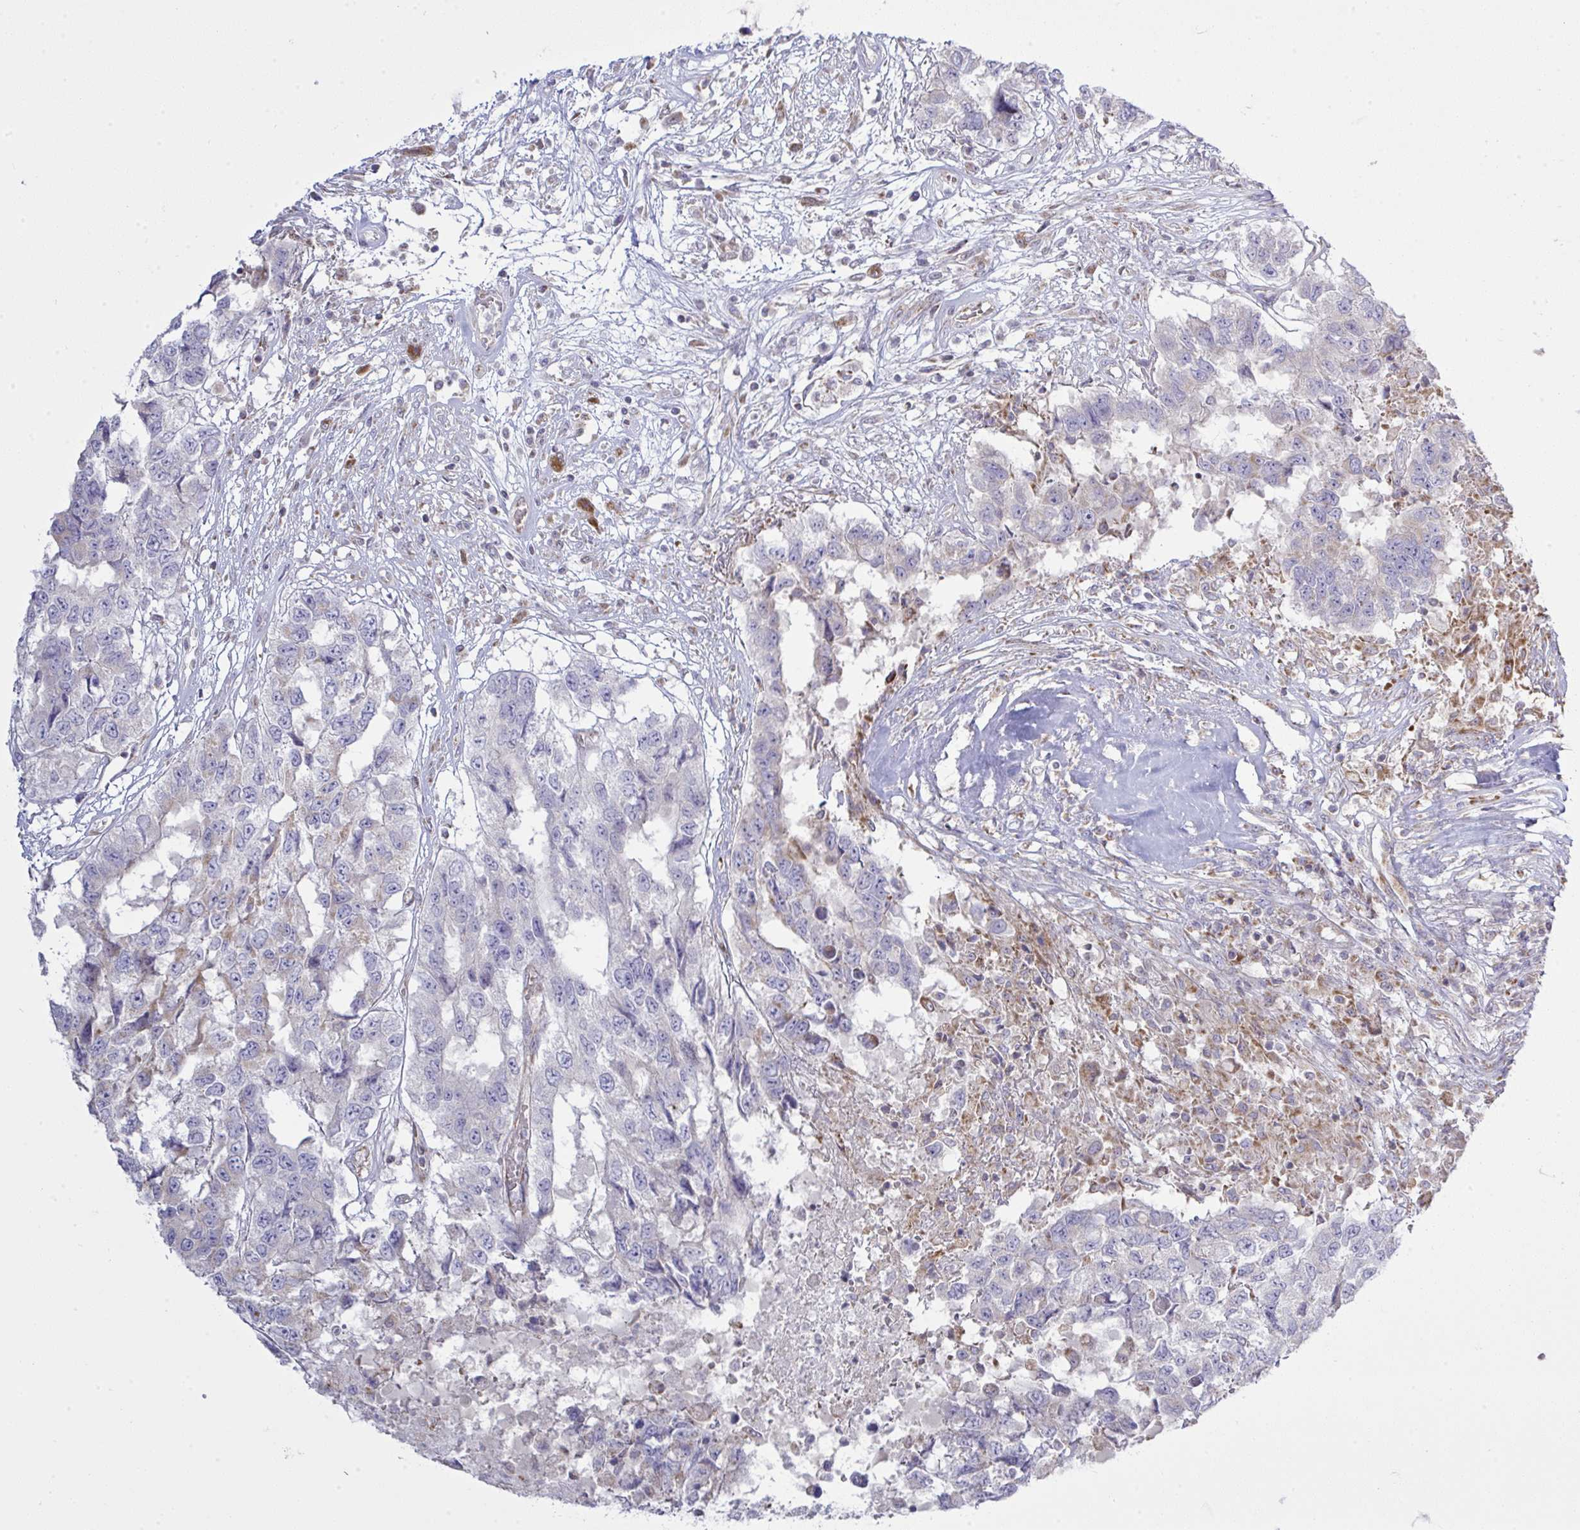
{"staining": {"intensity": "negative", "quantity": "none", "location": "none"}, "tissue": "testis cancer", "cell_type": "Tumor cells", "image_type": "cancer", "snomed": [{"axis": "morphology", "description": "Carcinoma, Embryonal, NOS"}, {"axis": "topography", "description": "Testis"}], "caption": "This is an IHC micrograph of testis embryonal carcinoma. There is no expression in tumor cells.", "gene": "NDUFA7", "patient": {"sex": "male", "age": 83}}